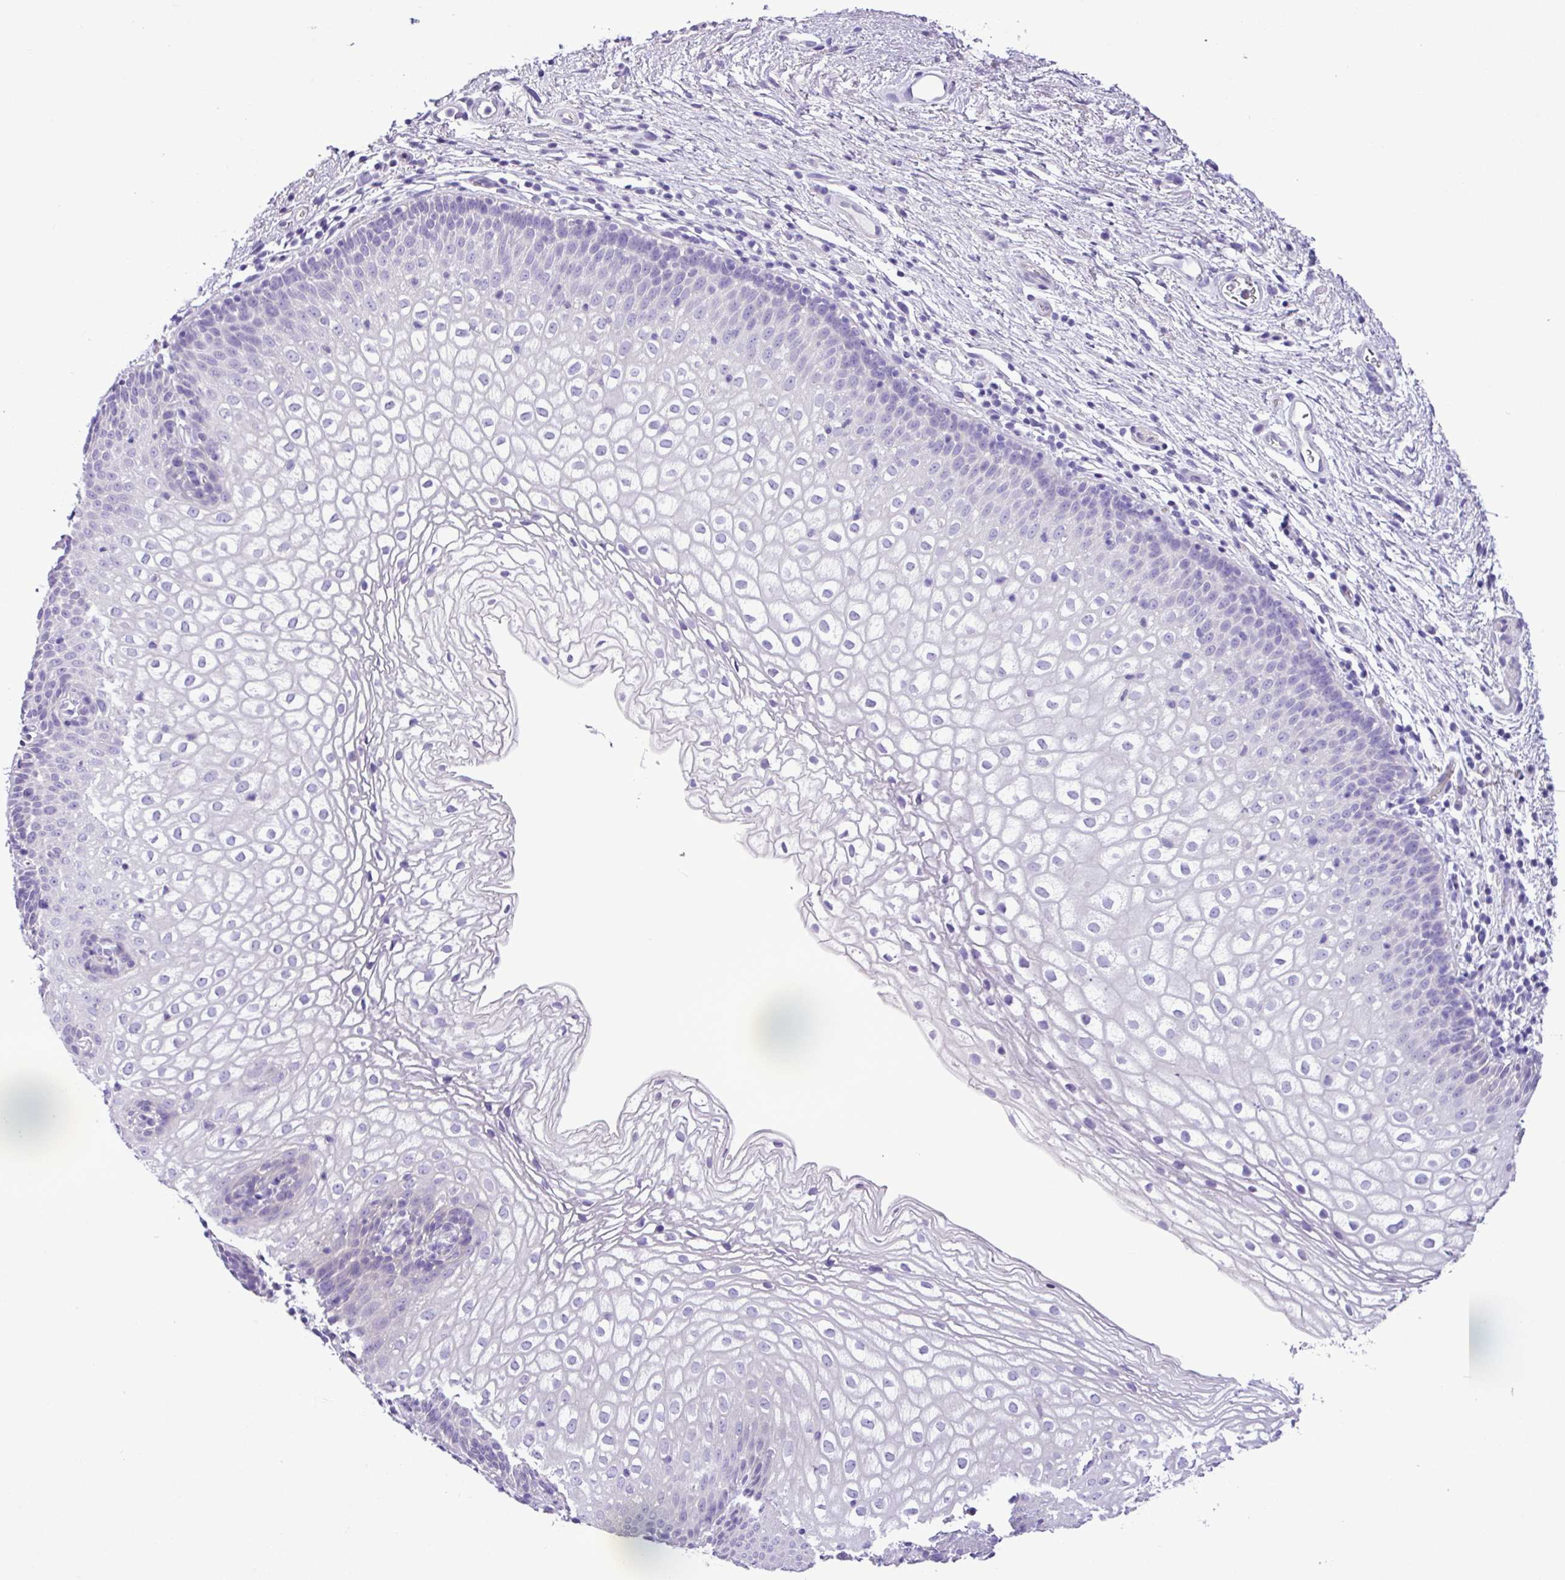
{"staining": {"intensity": "negative", "quantity": "none", "location": "none"}, "tissue": "vagina", "cell_type": "Squamous epithelial cells", "image_type": "normal", "snomed": [{"axis": "morphology", "description": "Normal tissue, NOS"}, {"axis": "topography", "description": "Vagina"}], "caption": "Immunohistochemistry (IHC) image of unremarkable vagina: human vagina stained with DAB (3,3'-diaminobenzidine) reveals no significant protein staining in squamous epithelial cells. Brightfield microscopy of IHC stained with DAB (3,3'-diaminobenzidine) (brown) and hematoxylin (blue), captured at high magnification.", "gene": "ZNF334", "patient": {"sex": "female", "age": 47}}